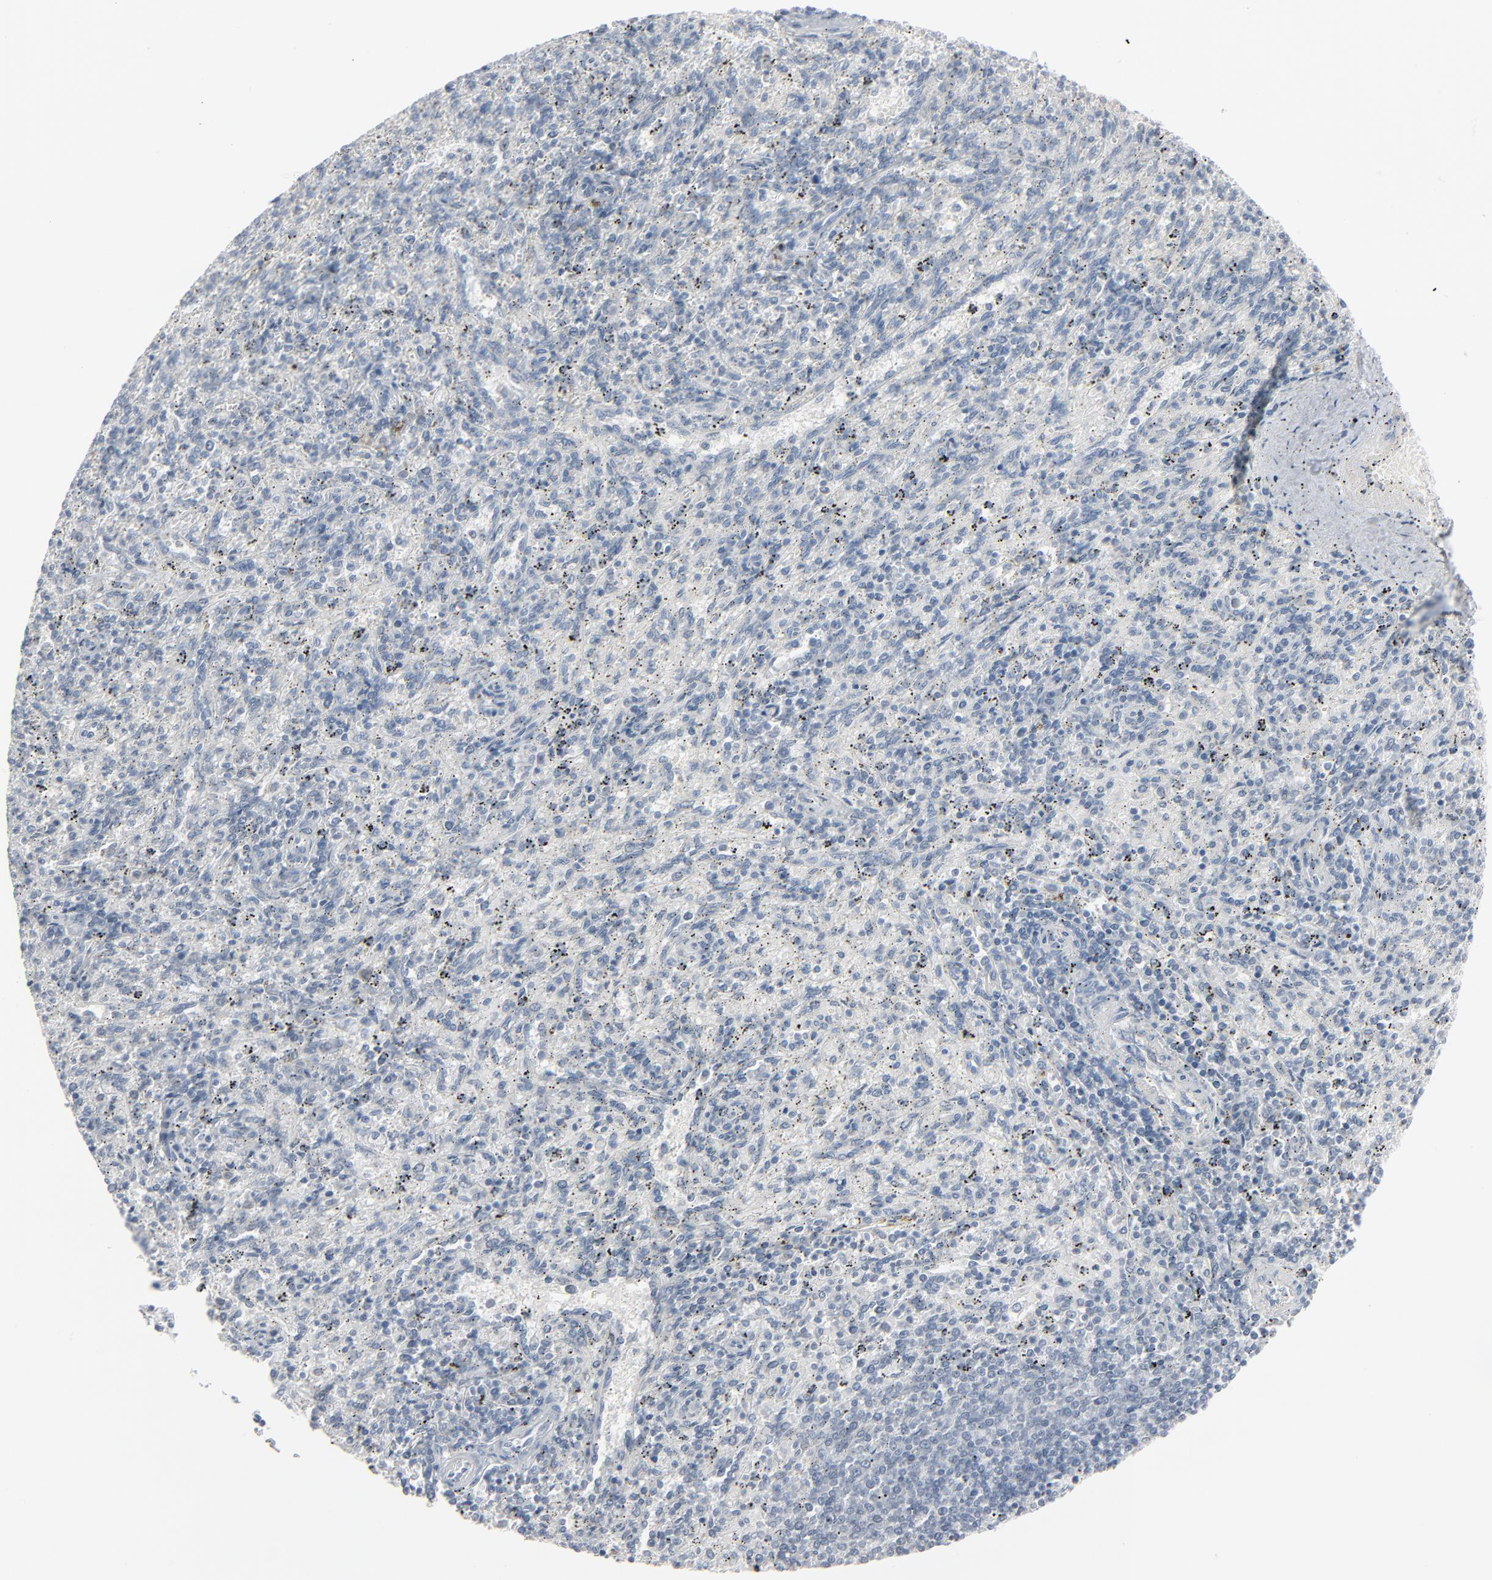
{"staining": {"intensity": "negative", "quantity": "none", "location": "none"}, "tissue": "spleen", "cell_type": "Cells in red pulp", "image_type": "normal", "snomed": [{"axis": "morphology", "description": "Normal tissue, NOS"}, {"axis": "topography", "description": "Spleen"}], "caption": "Human spleen stained for a protein using immunohistochemistry (IHC) exhibits no expression in cells in red pulp.", "gene": "SAGE1", "patient": {"sex": "female", "age": 10}}